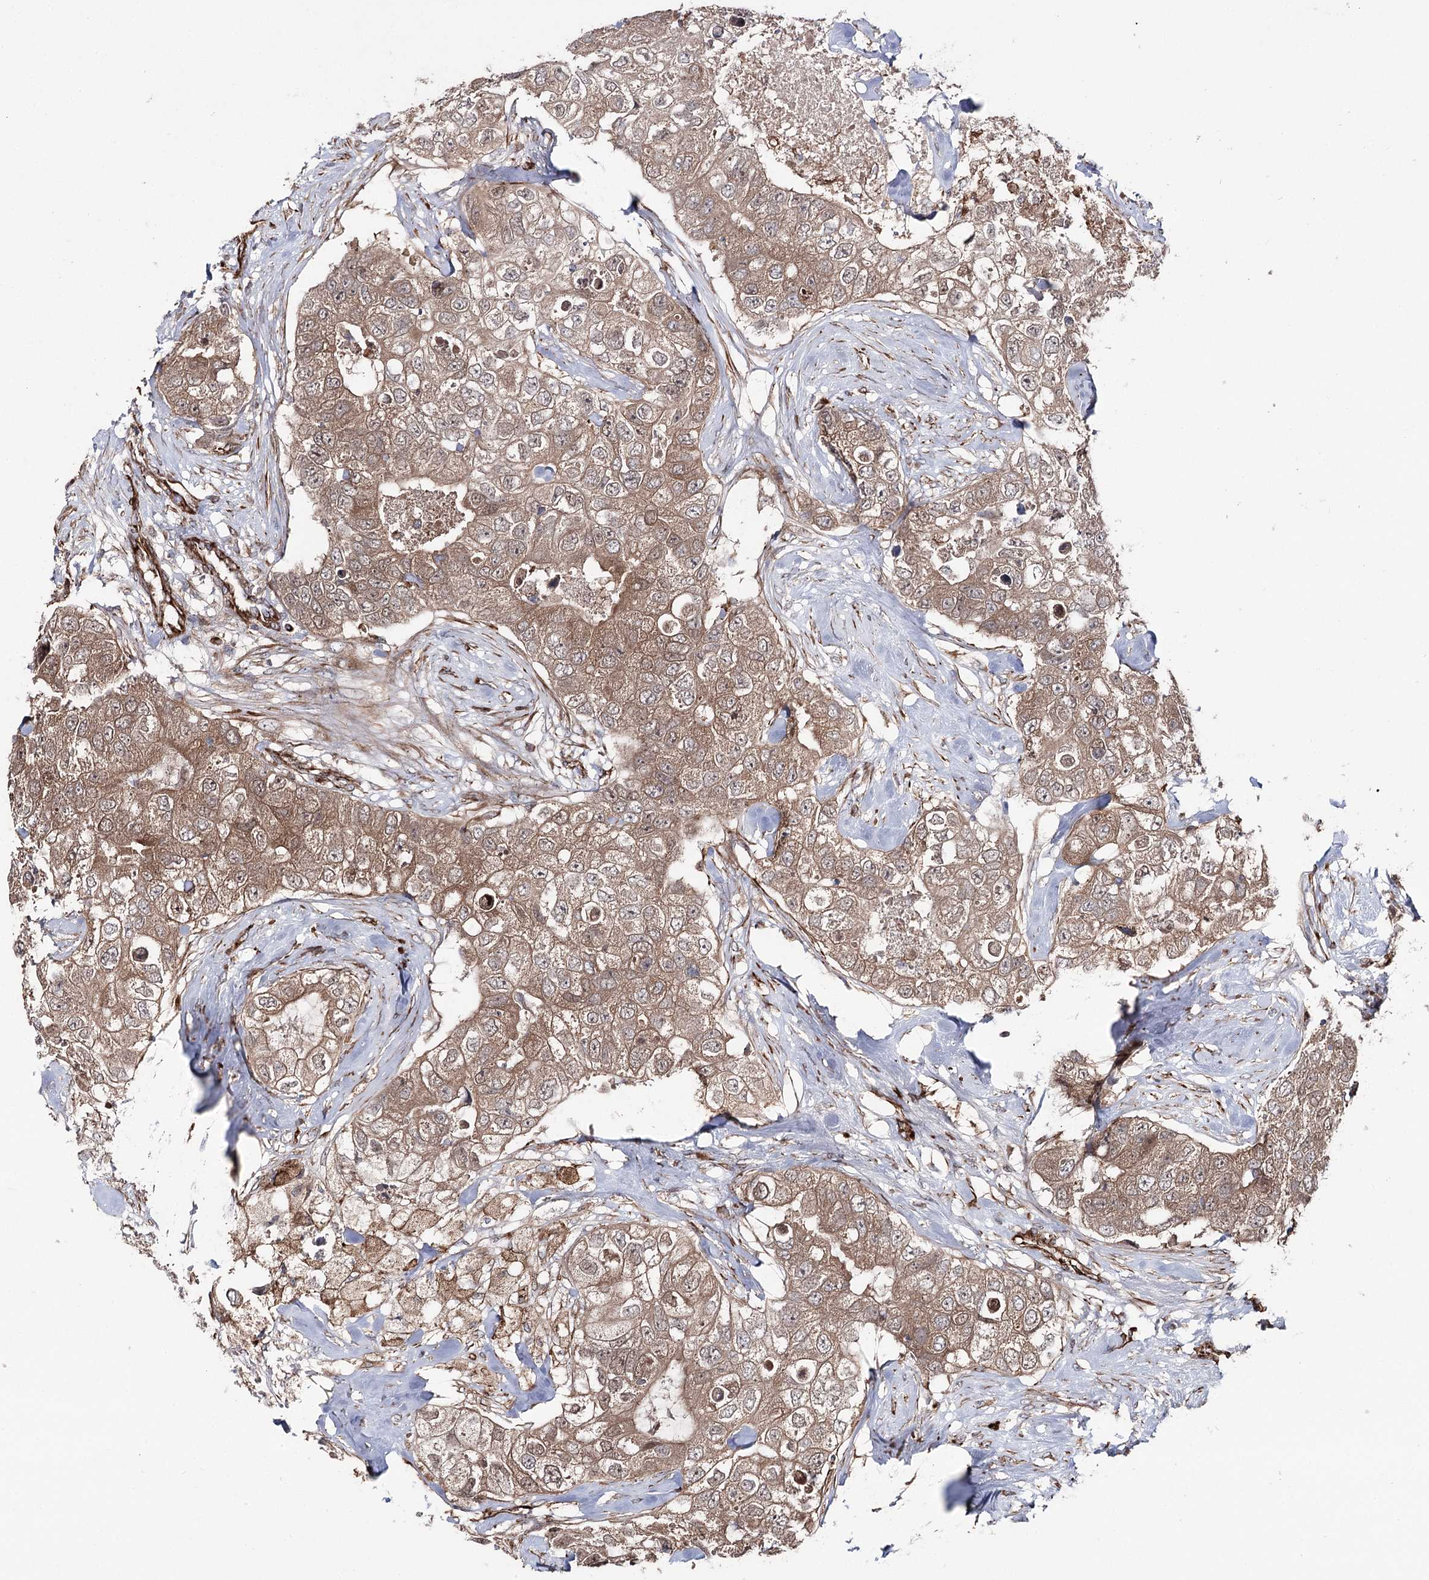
{"staining": {"intensity": "weak", "quantity": ">75%", "location": "cytoplasmic/membranous,nuclear"}, "tissue": "breast cancer", "cell_type": "Tumor cells", "image_type": "cancer", "snomed": [{"axis": "morphology", "description": "Duct carcinoma"}, {"axis": "topography", "description": "Breast"}], "caption": "Weak cytoplasmic/membranous and nuclear expression for a protein is identified in about >75% of tumor cells of breast cancer (intraductal carcinoma) using IHC.", "gene": "MIB1", "patient": {"sex": "female", "age": 62}}